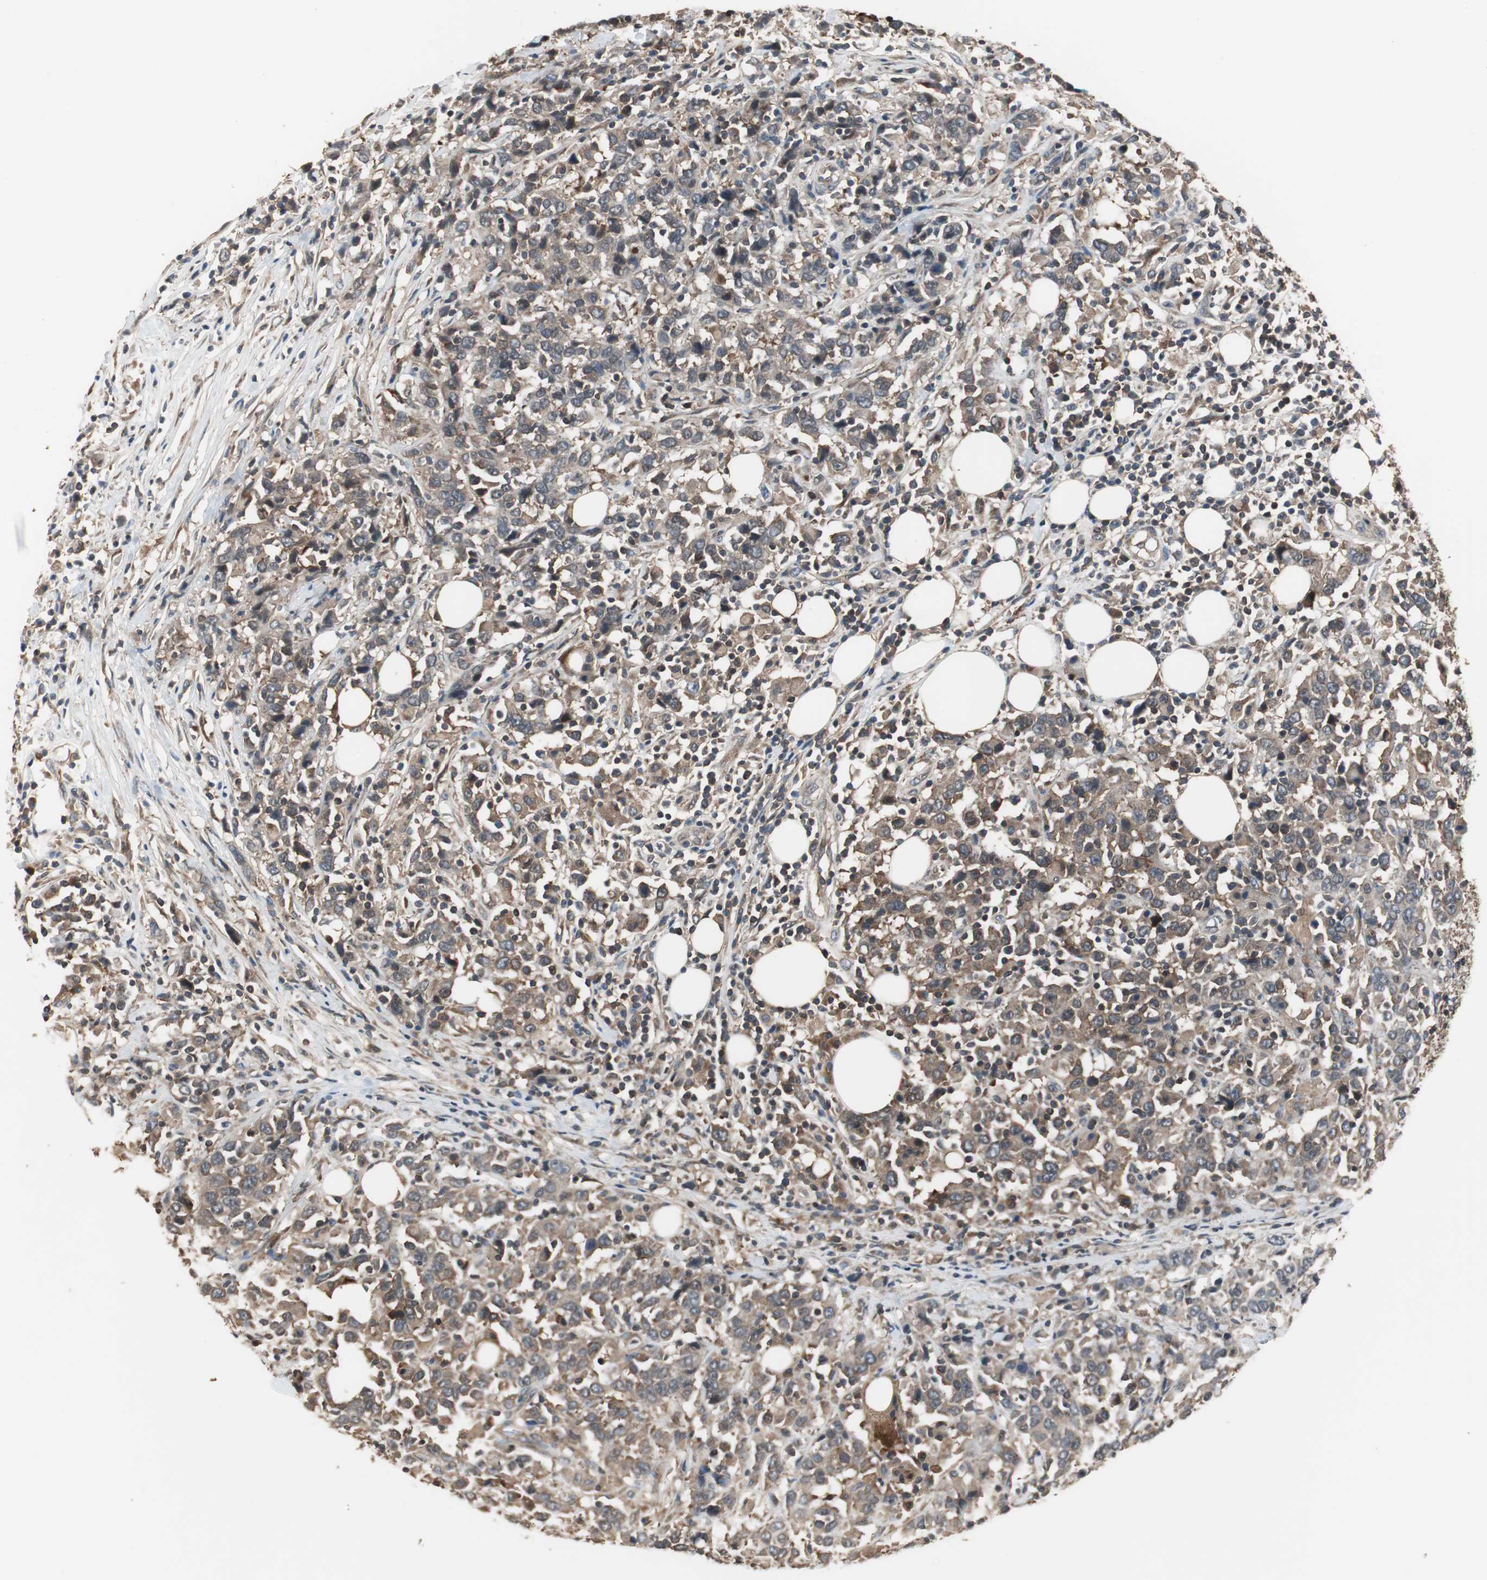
{"staining": {"intensity": "moderate", "quantity": ">75%", "location": "cytoplasmic/membranous"}, "tissue": "urothelial cancer", "cell_type": "Tumor cells", "image_type": "cancer", "snomed": [{"axis": "morphology", "description": "Urothelial carcinoma, High grade"}, {"axis": "topography", "description": "Urinary bladder"}], "caption": "Protein staining of high-grade urothelial carcinoma tissue demonstrates moderate cytoplasmic/membranous staining in approximately >75% of tumor cells. The protein is stained brown, and the nuclei are stained in blue (DAB IHC with brightfield microscopy, high magnification).", "gene": "CAPNS1", "patient": {"sex": "male", "age": 61}}